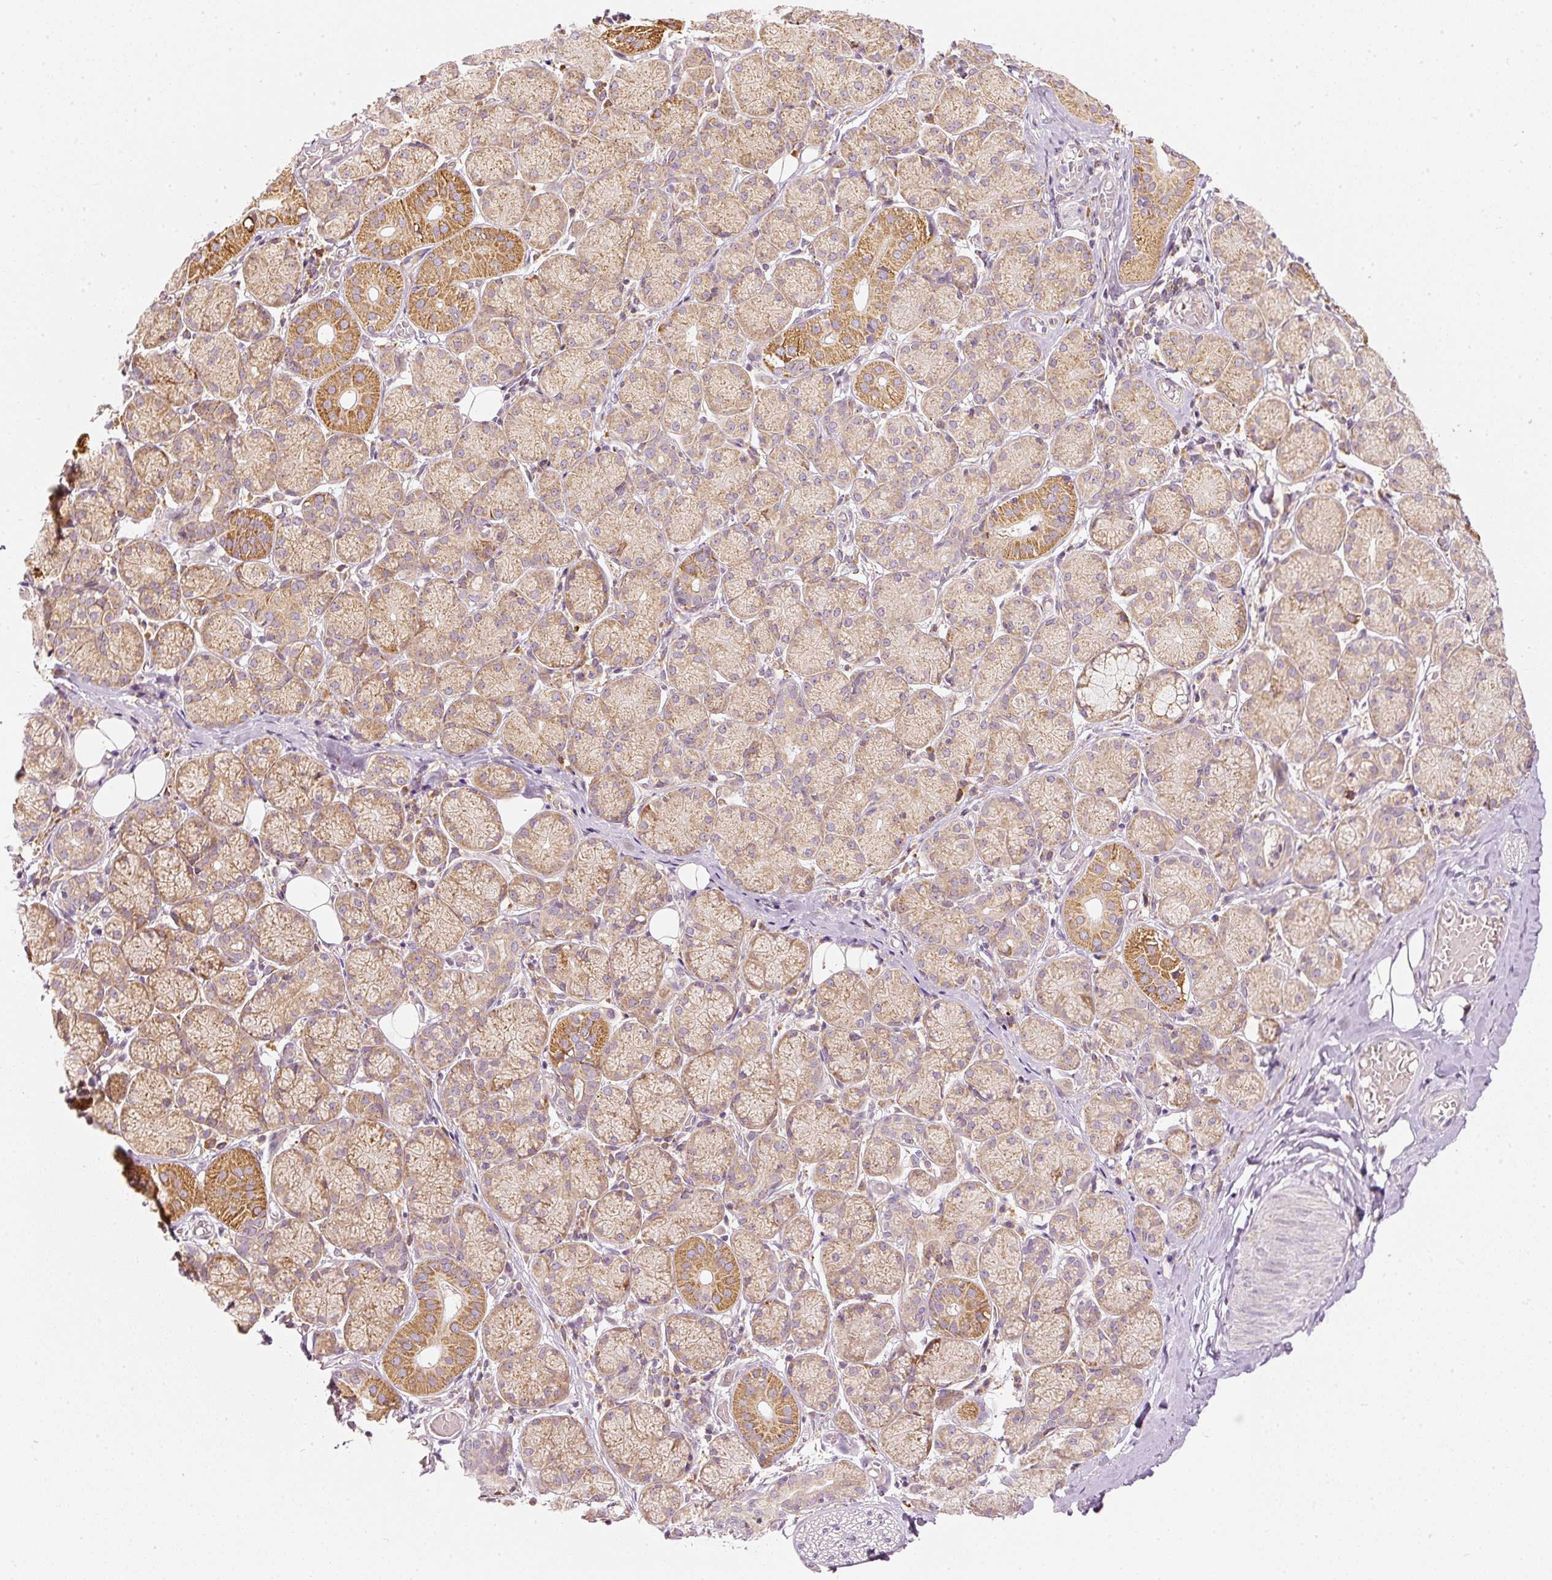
{"staining": {"intensity": "negative", "quantity": "none", "location": "none"}, "tissue": "adipose tissue", "cell_type": "Adipocytes", "image_type": "normal", "snomed": [{"axis": "morphology", "description": "Normal tissue, NOS"}, {"axis": "topography", "description": "Salivary gland"}, {"axis": "topography", "description": "Peripheral nerve tissue"}], "caption": "IHC histopathology image of unremarkable human adipose tissue stained for a protein (brown), which reveals no positivity in adipocytes. Brightfield microscopy of immunohistochemistry (IHC) stained with DAB (brown) and hematoxylin (blue), captured at high magnification.", "gene": "SNAPC5", "patient": {"sex": "female", "age": 24}}